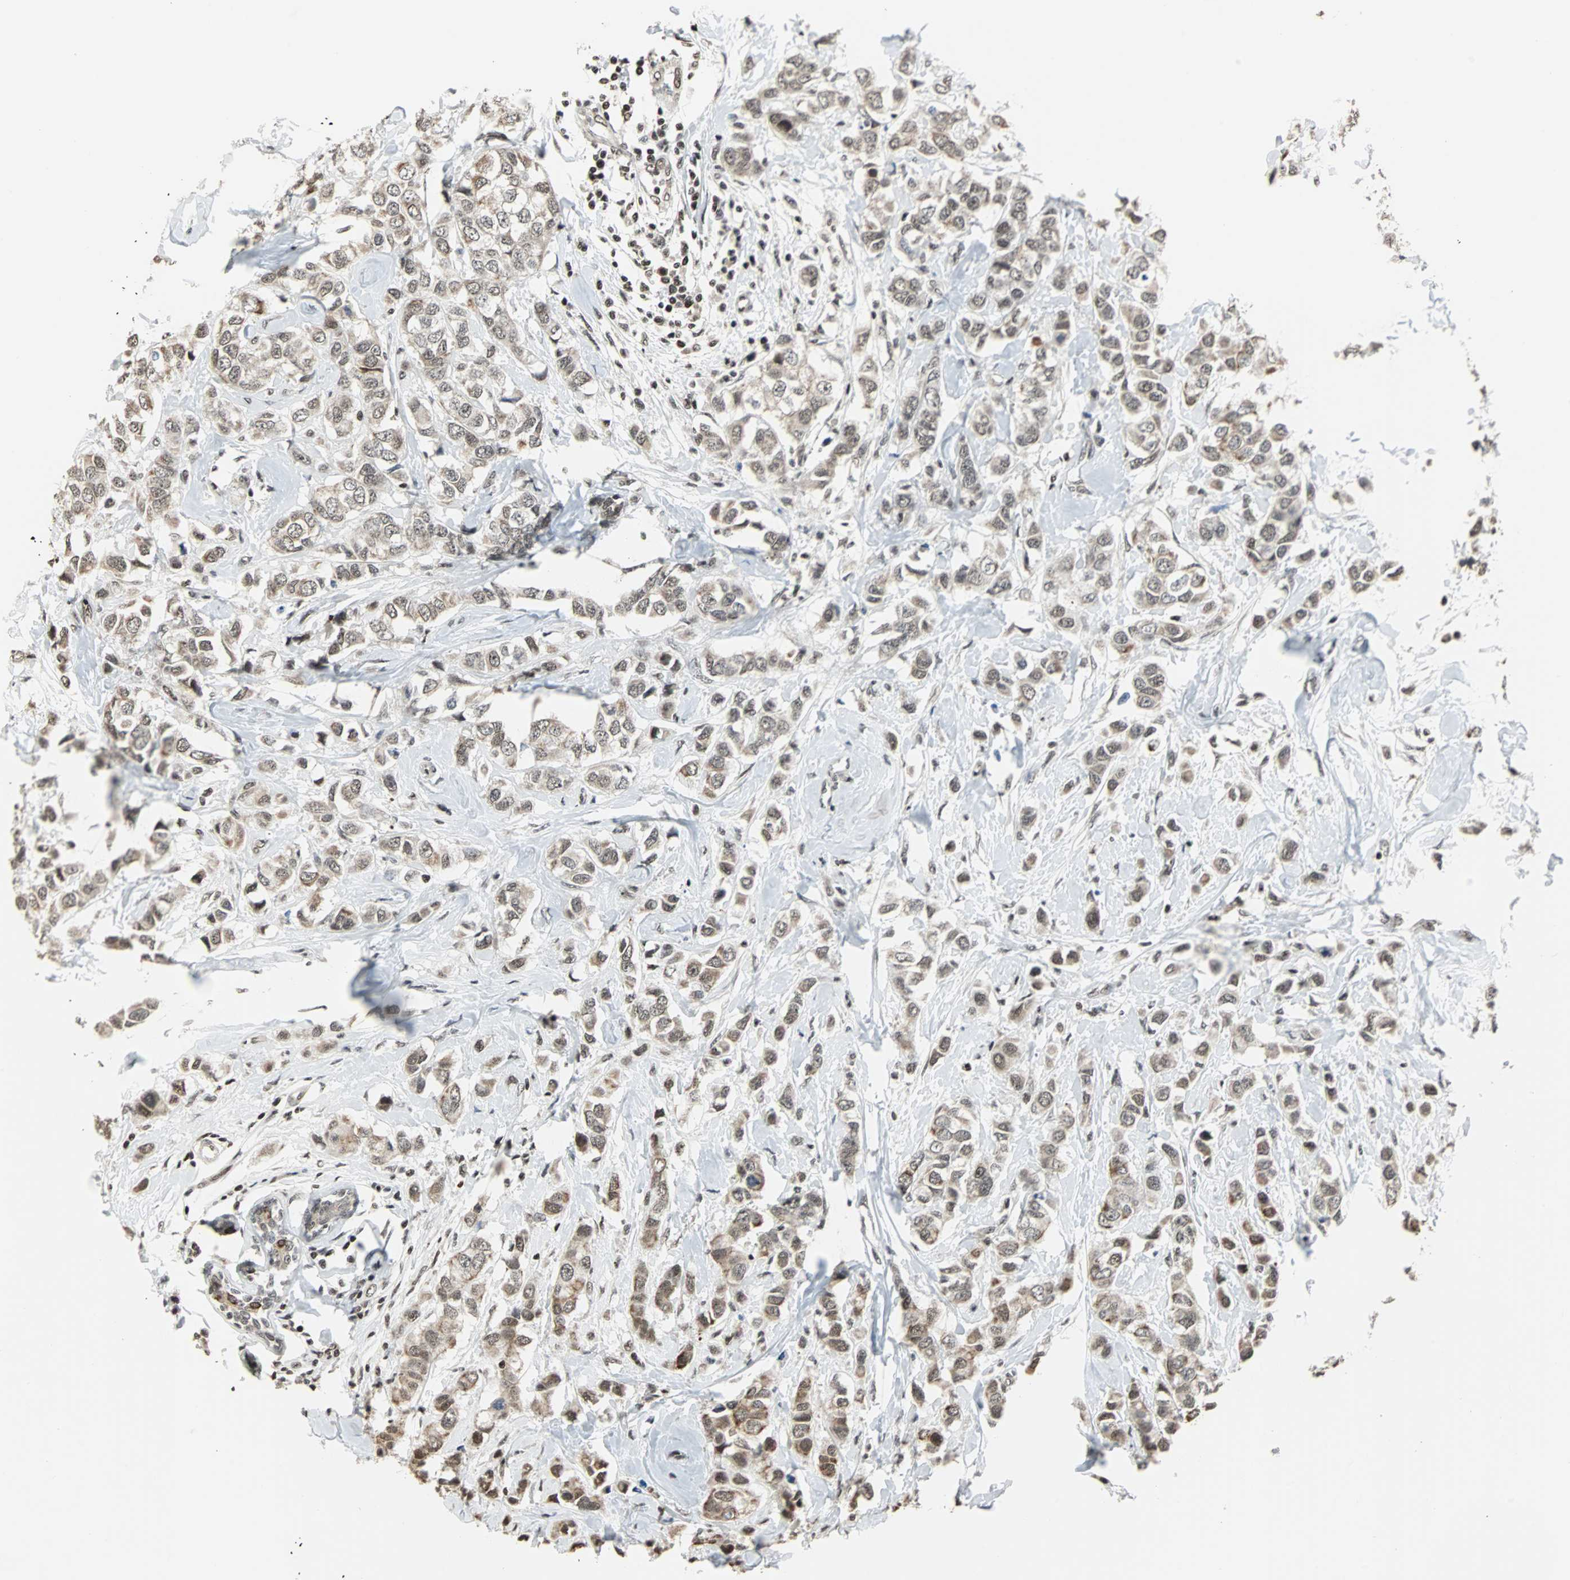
{"staining": {"intensity": "moderate", "quantity": ">75%", "location": "nuclear"}, "tissue": "breast cancer", "cell_type": "Tumor cells", "image_type": "cancer", "snomed": [{"axis": "morphology", "description": "Duct carcinoma"}, {"axis": "topography", "description": "Breast"}], "caption": "A brown stain highlights moderate nuclear expression of a protein in breast intraductal carcinoma tumor cells.", "gene": "TERF2IP", "patient": {"sex": "female", "age": 50}}